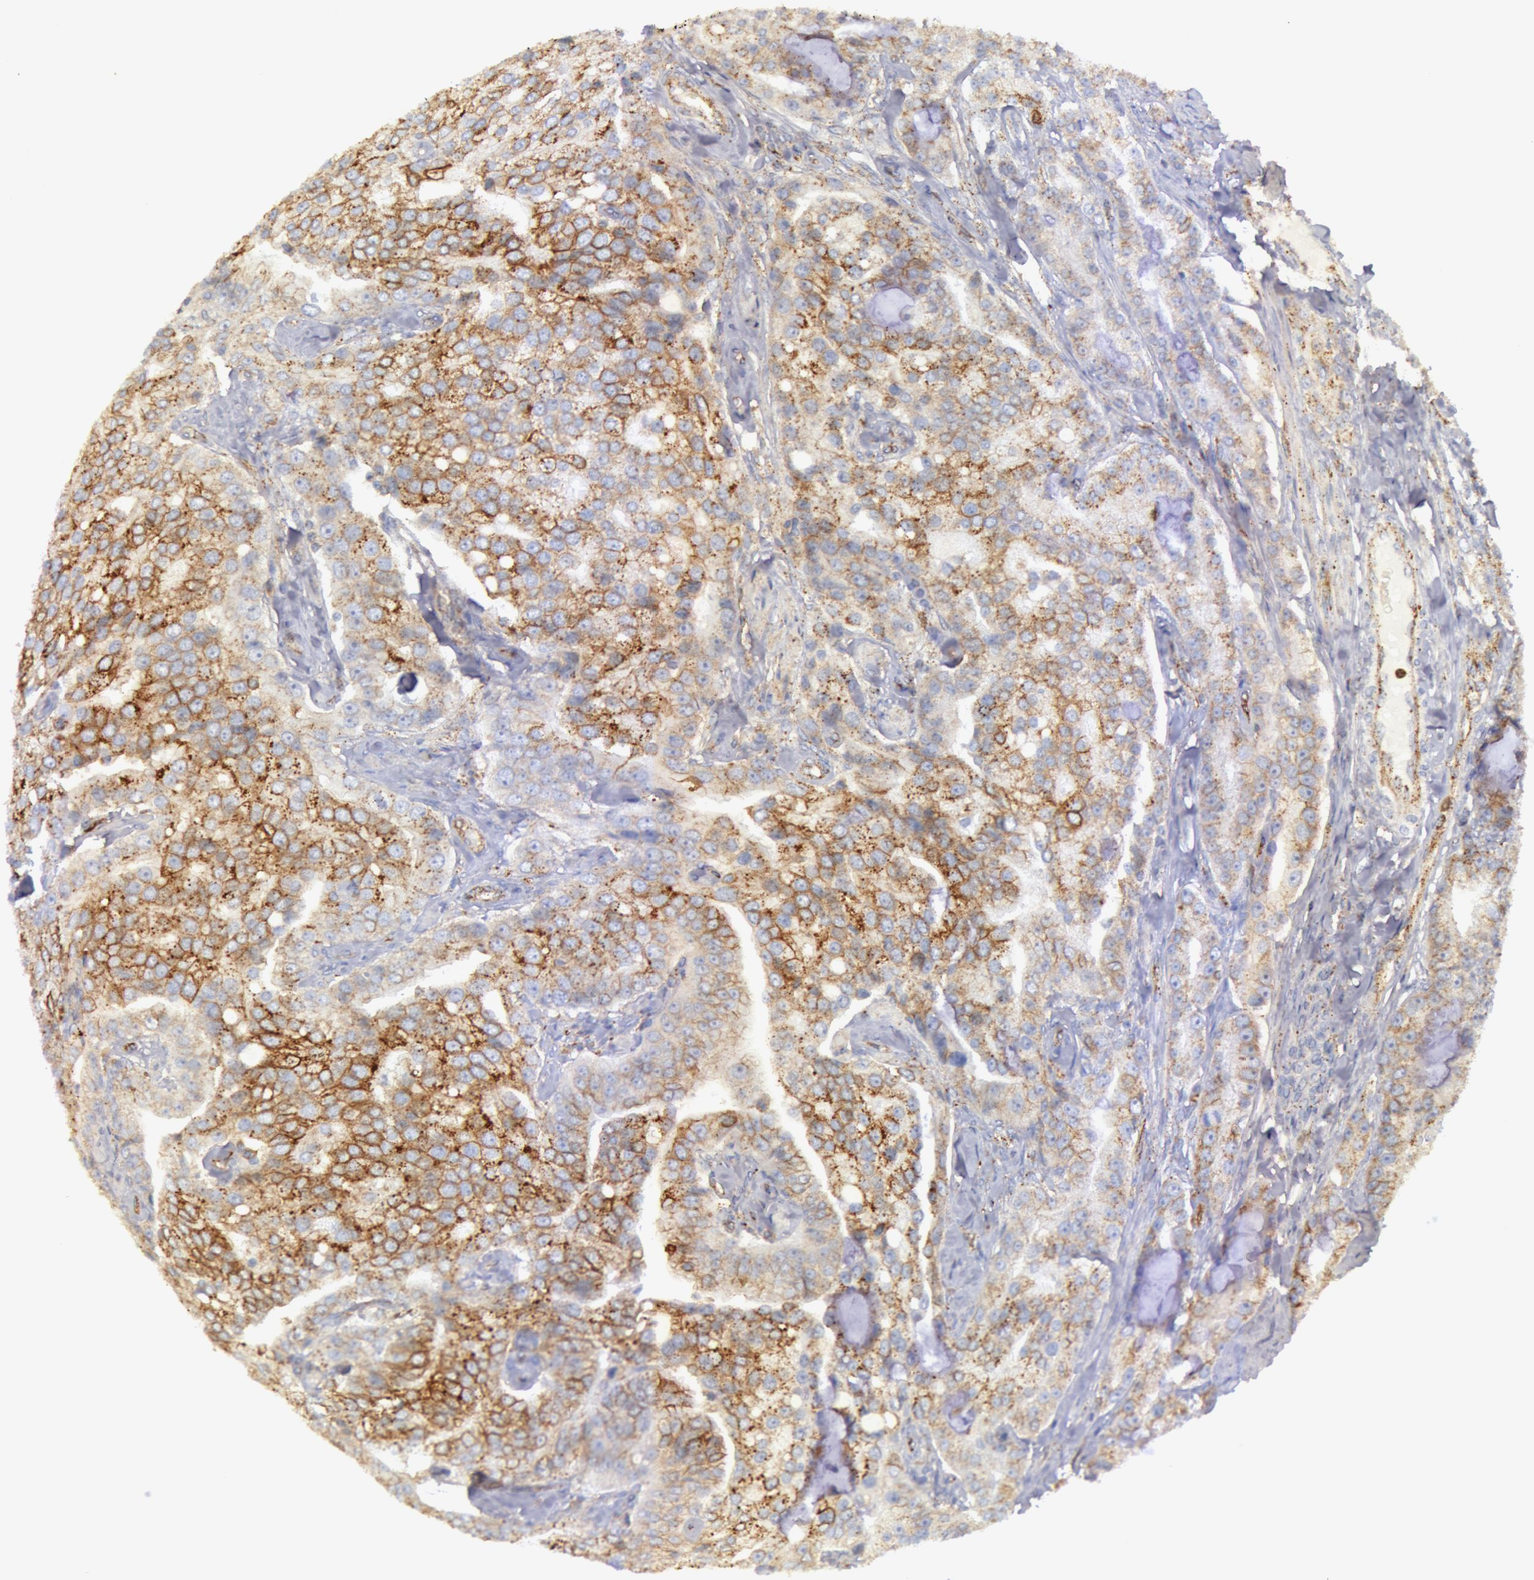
{"staining": {"intensity": "moderate", "quantity": ">75%", "location": "cytoplasmic/membranous"}, "tissue": "prostate cancer", "cell_type": "Tumor cells", "image_type": "cancer", "snomed": [{"axis": "morphology", "description": "Adenocarcinoma, Medium grade"}, {"axis": "topography", "description": "Prostate"}], "caption": "A brown stain highlights moderate cytoplasmic/membranous expression of a protein in human prostate cancer (adenocarcinoma (medium-grade)) tumor cells. (IHC, brightfield microscopy, high magnification).", "gene": "FLOT2", "patient": {"sex": "male", "age": 72}}